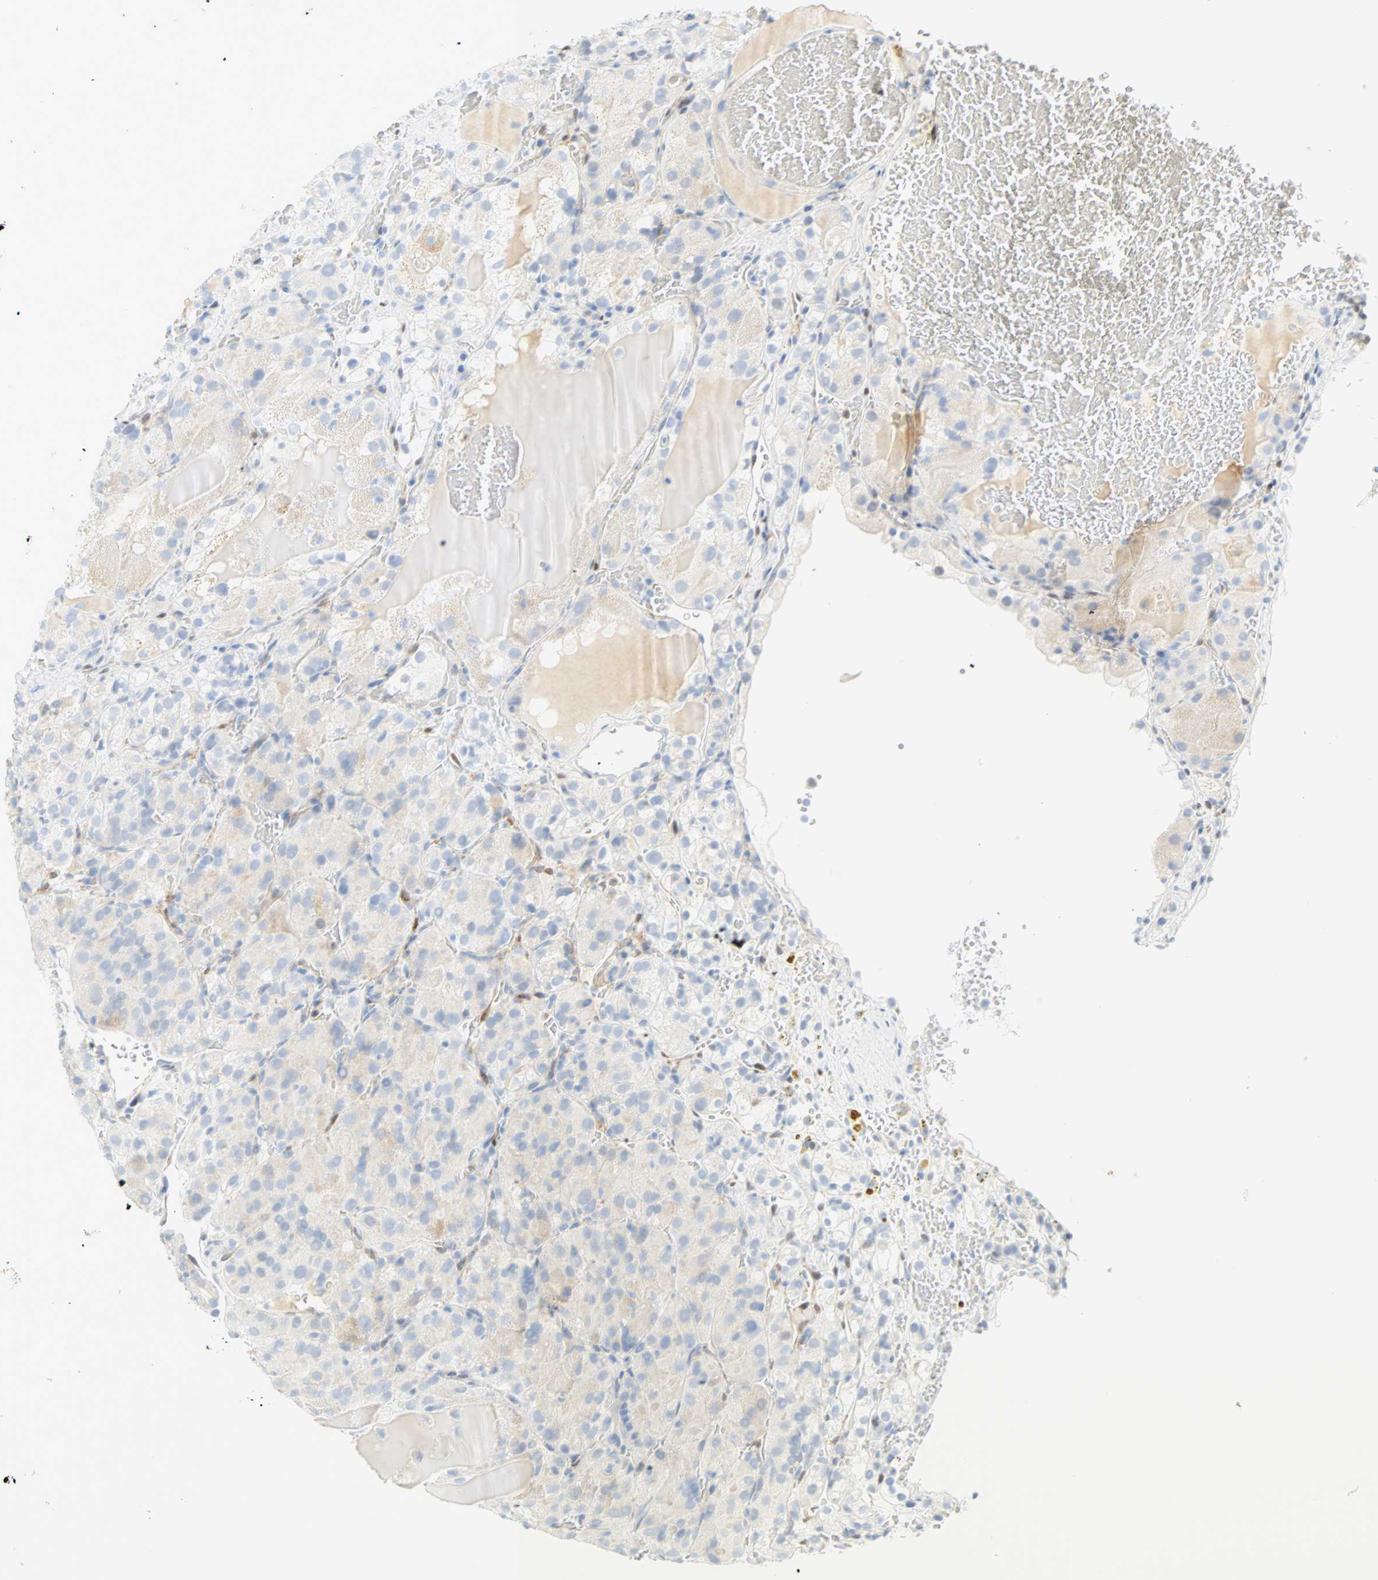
{"staining": {"intensity": "negative", "quantity": "none", "location": "none"}, "tissue": "renal cancer", "cell_type": "Tumor cells", "image_type": "cancer", "snomed": [{"axis": "morphology", "description": "Normal tissue, NOS"}, {"axis": "morphology", "description": "Adenocarcinoma, NOS"}, {"axis": "topography", "description": "Kidney"}], "caption": "Immunohistochemistry histopathology image of neoplastic tissue: human renal cancer (adenocarcinoma) stained with DAB (3,3'-diaminobenzidine) demonstrates no significant protein positivity in tumor cells.", "gene": "SELENBP1", "patient": {"sex": "male", "age": 61}}